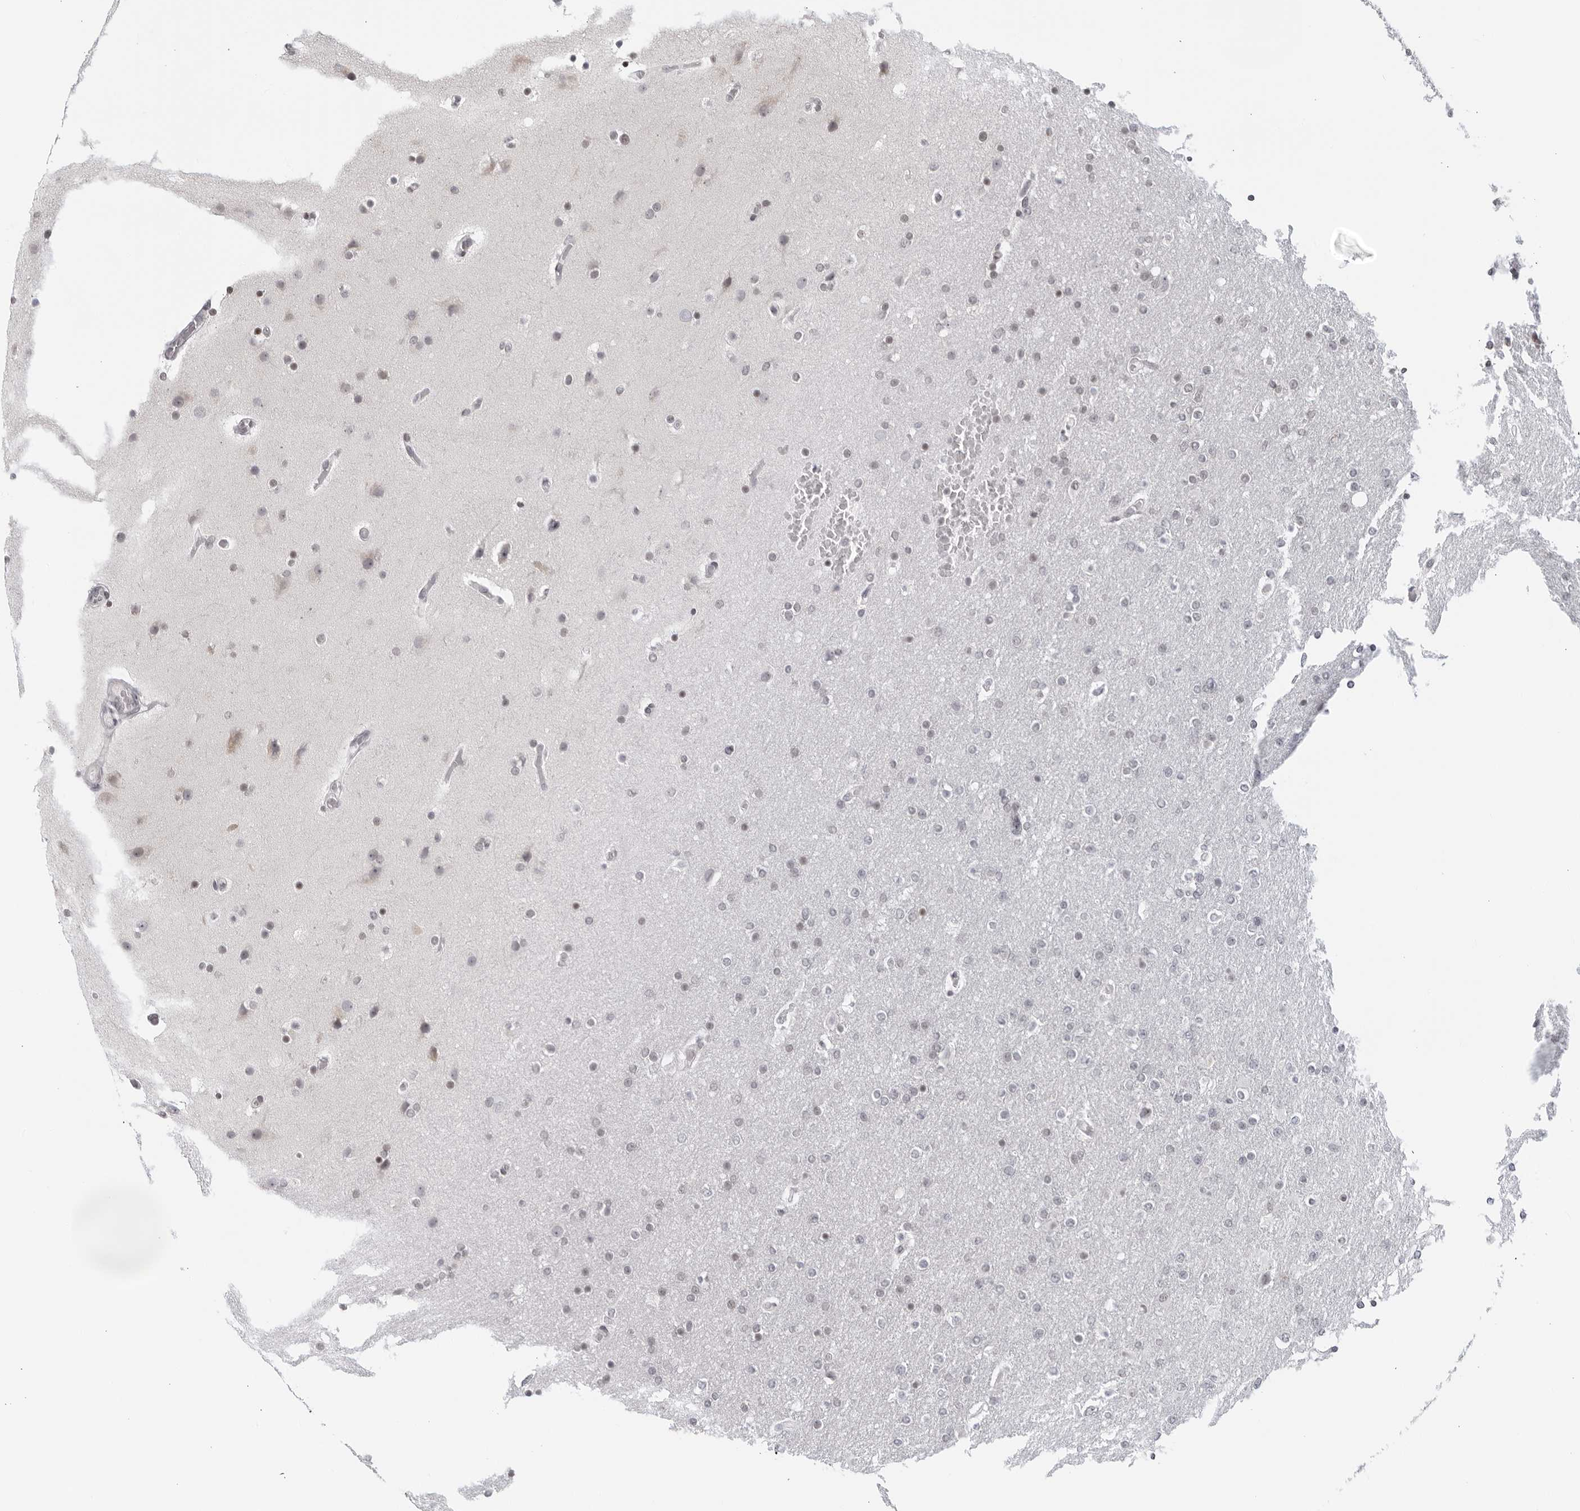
{"staining": {"intensity": "negative", "quantity": "none", "location": "none"}, "tissue": "glioma", "cell_type": "Tumor cells", "image_type": "cancer", "snomed": [{"axis": "morphology", "description": "Glioma, malignant, High grade"}, {"axis": "topography", "description": "Cerebral cortex"}], "caption": "There is no significant staining in tumor cells of glioma. (DAB immunohistochemistry with hematoxylin counter stain).", "gene": "RAB11FIP3", "patient": {"sex": "female", "age": 36}}